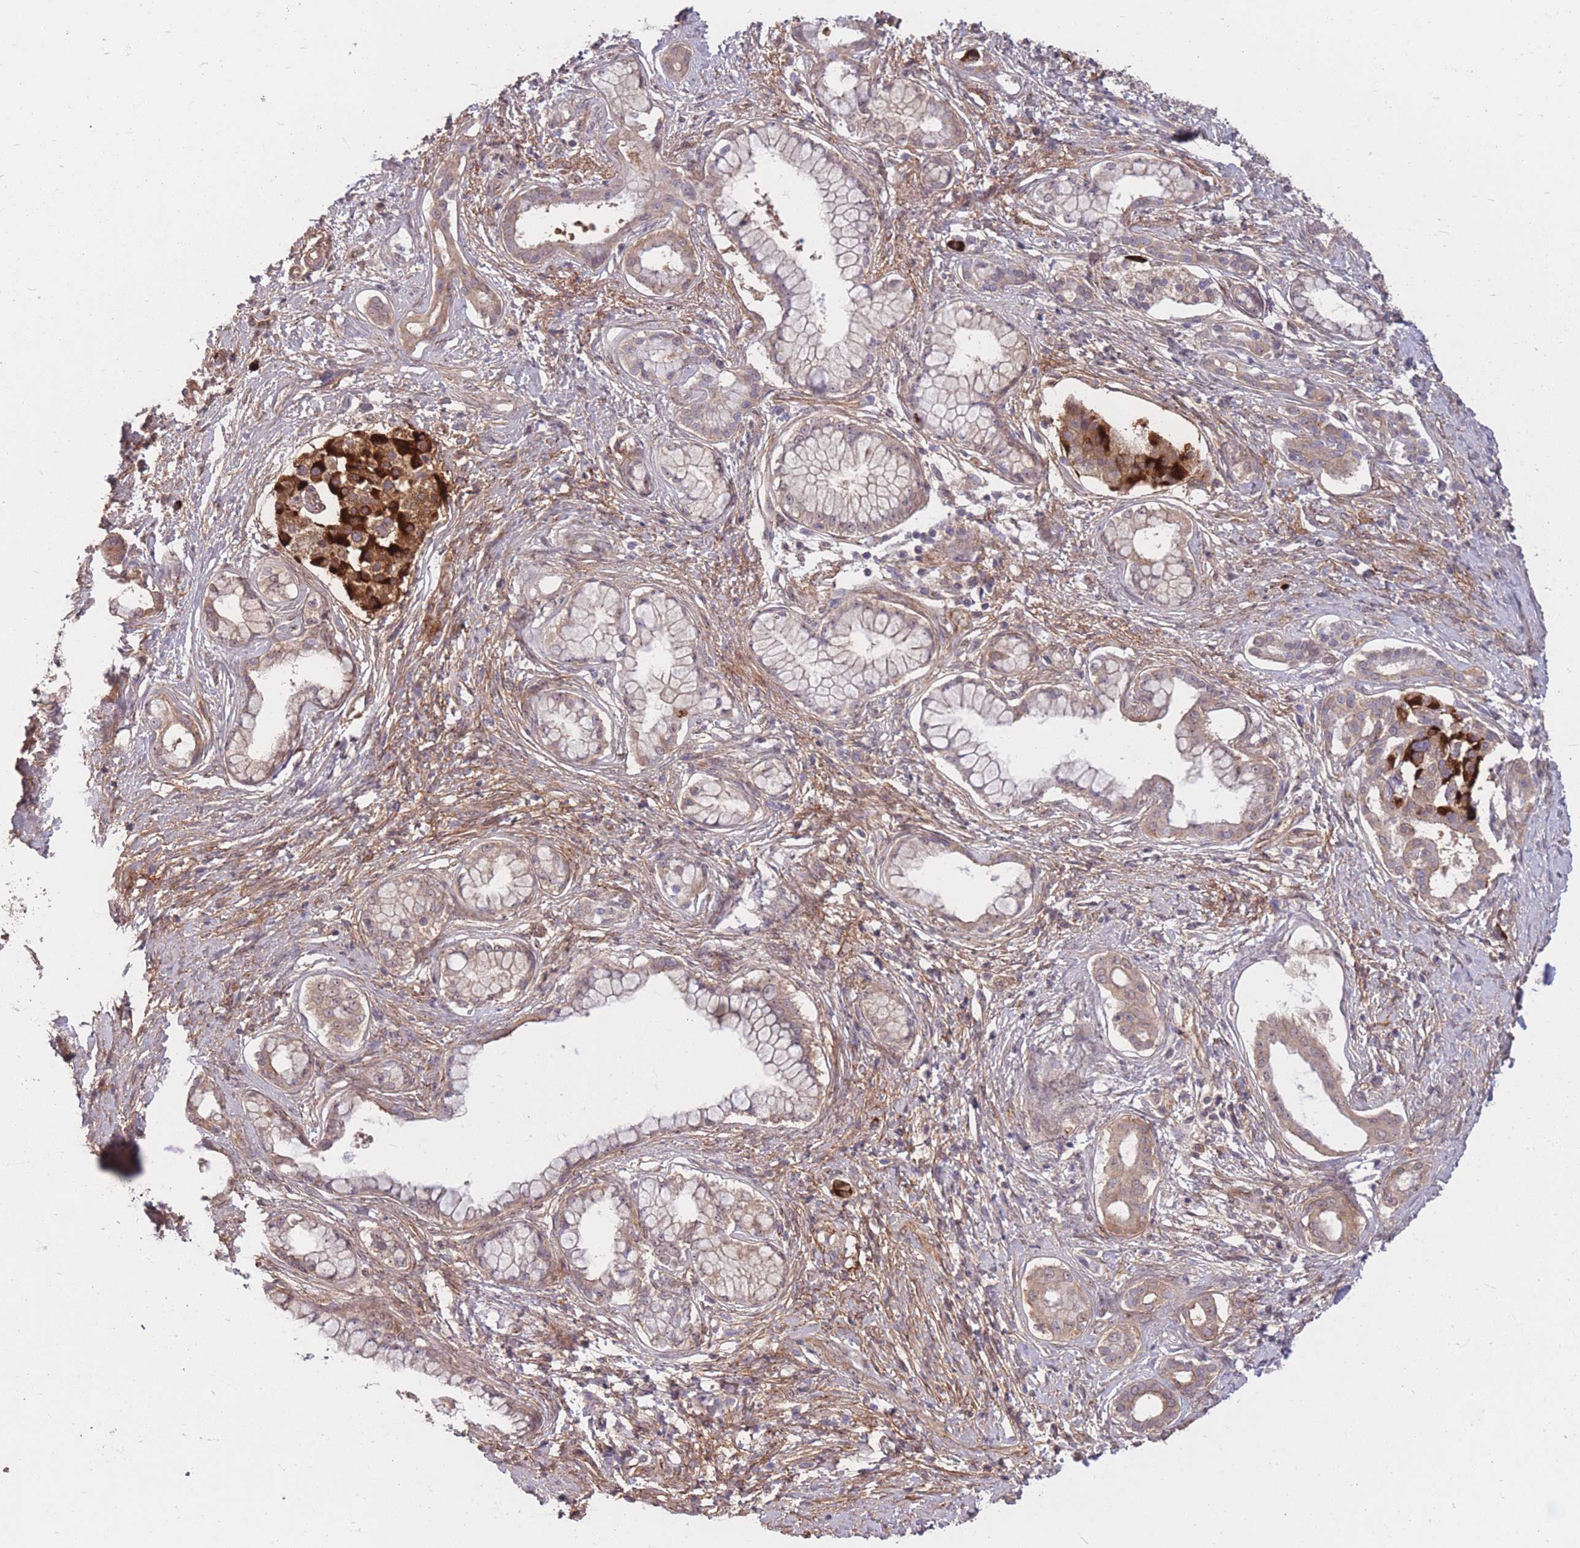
{"staining": {"intensity": "weak", "quantity": ">75%", "location": "cytoplasmic/membranous"}, "tissue": "pancreatic cancer", "cell_type": "Tumor cells", "image_type": "cancer", "snomed": [{"axis": "morphology", "description": "Adenocarcinoma, NOS"}, {"axis": "topography", "description": "Pancreas"}], "caption": "Protein analysis of adenocarcinoma (pancreatic) tissue shows weak cytoplasmic/membranous positivity in about >75% of tumor cells.", "gene": "DYNC1LI2", "patient": {"sex": "male", "age": 70}}